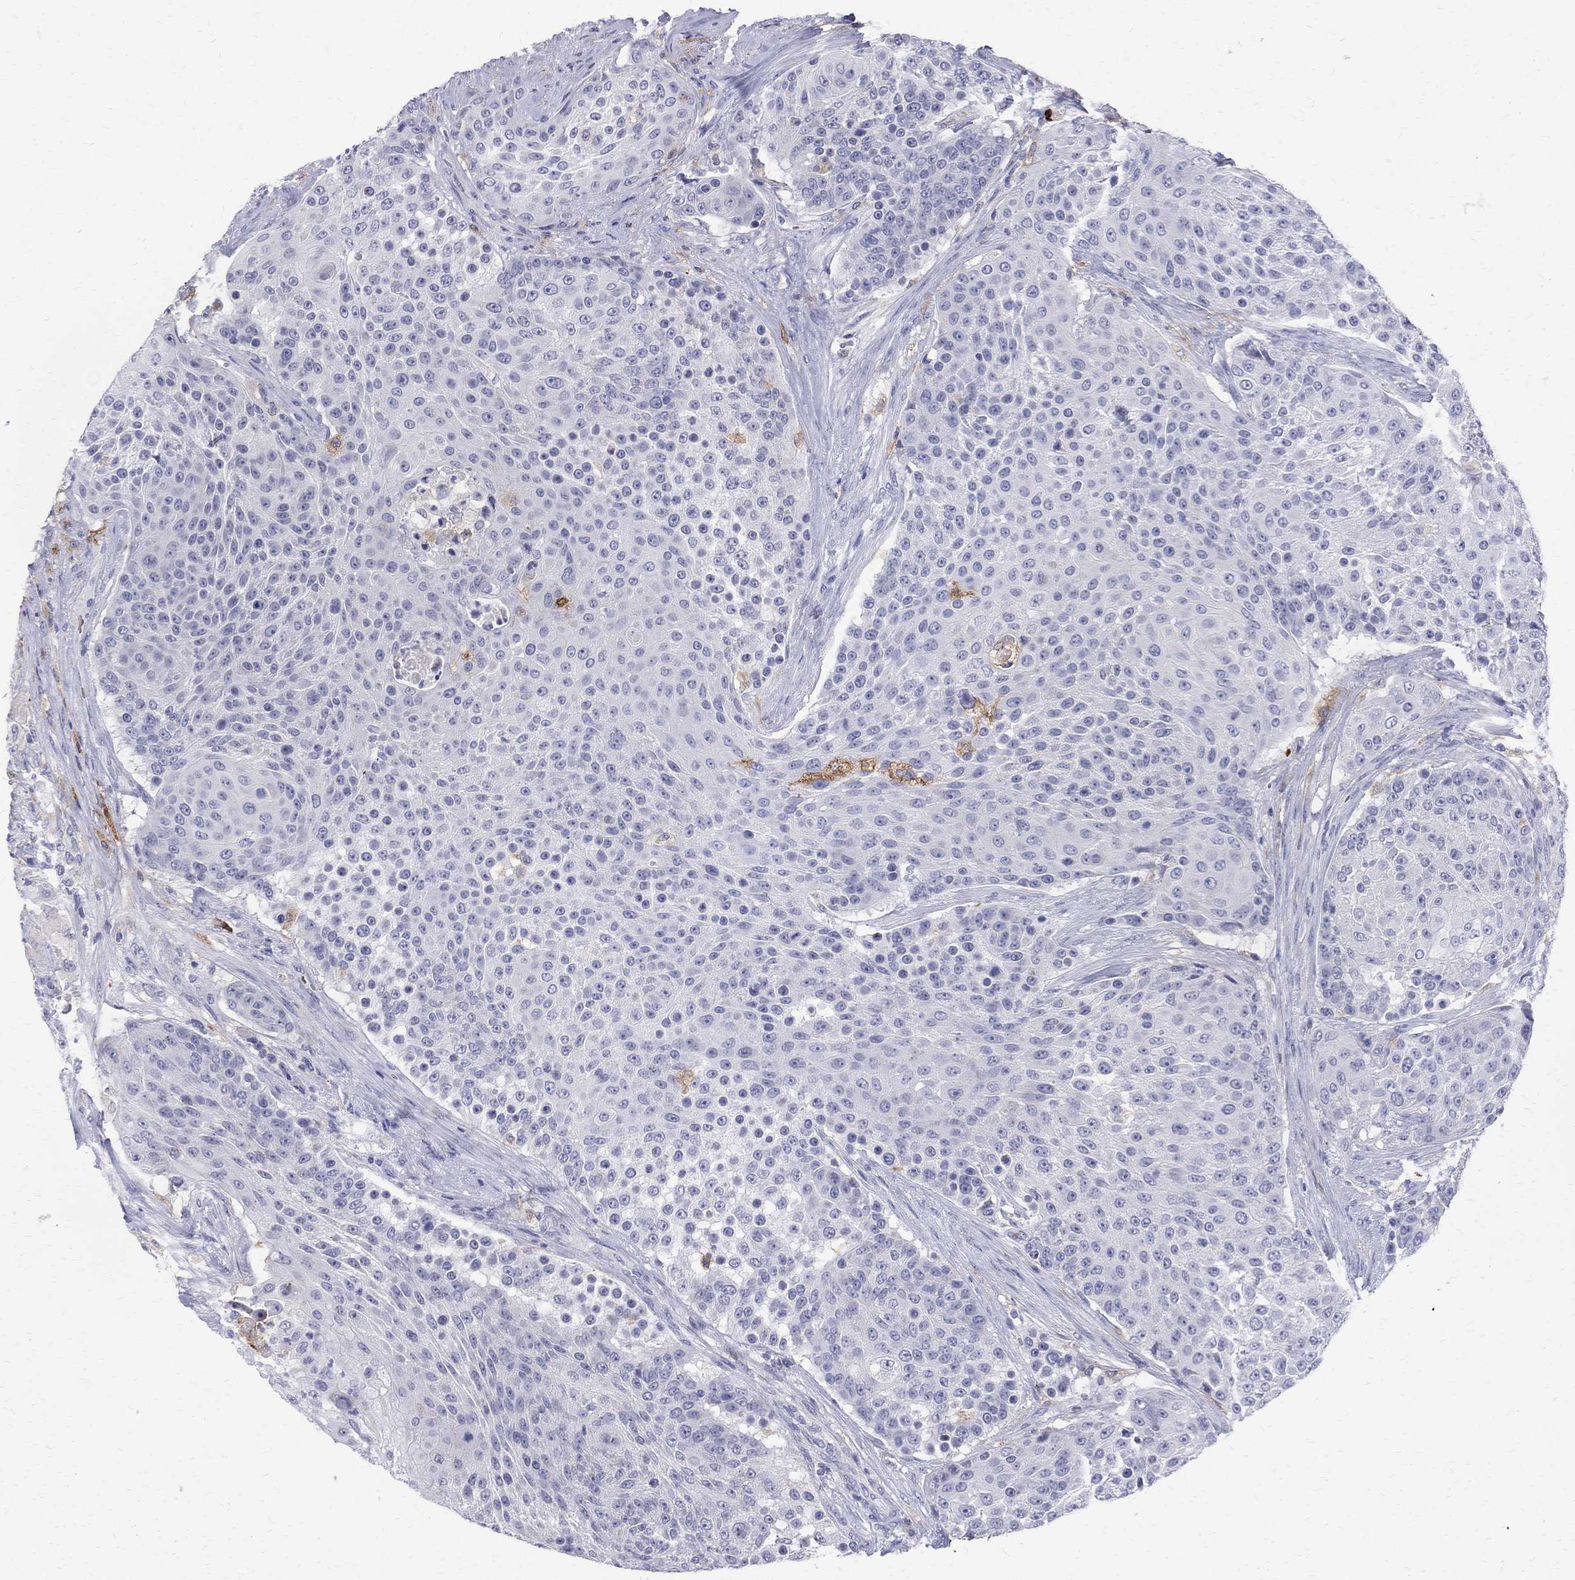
{"staining": {"intensity": "negative", "quantity": "none", "location": "none"}, "tissue": "urothelial cancer", "cell_type": "Tumor cells", "image_type": "cancer", "snomed": [{"axis": "morphology", "description": "Urothelial carcinoma, High grade"}, {"axis": "topography", "description": "Urinary bladder"}], "caption": "This is an IHC image of urothelial cancer. There is no positivity in tumor cells.", "gene": "AGER", "patient": {"sex": "female", "age": 63}}